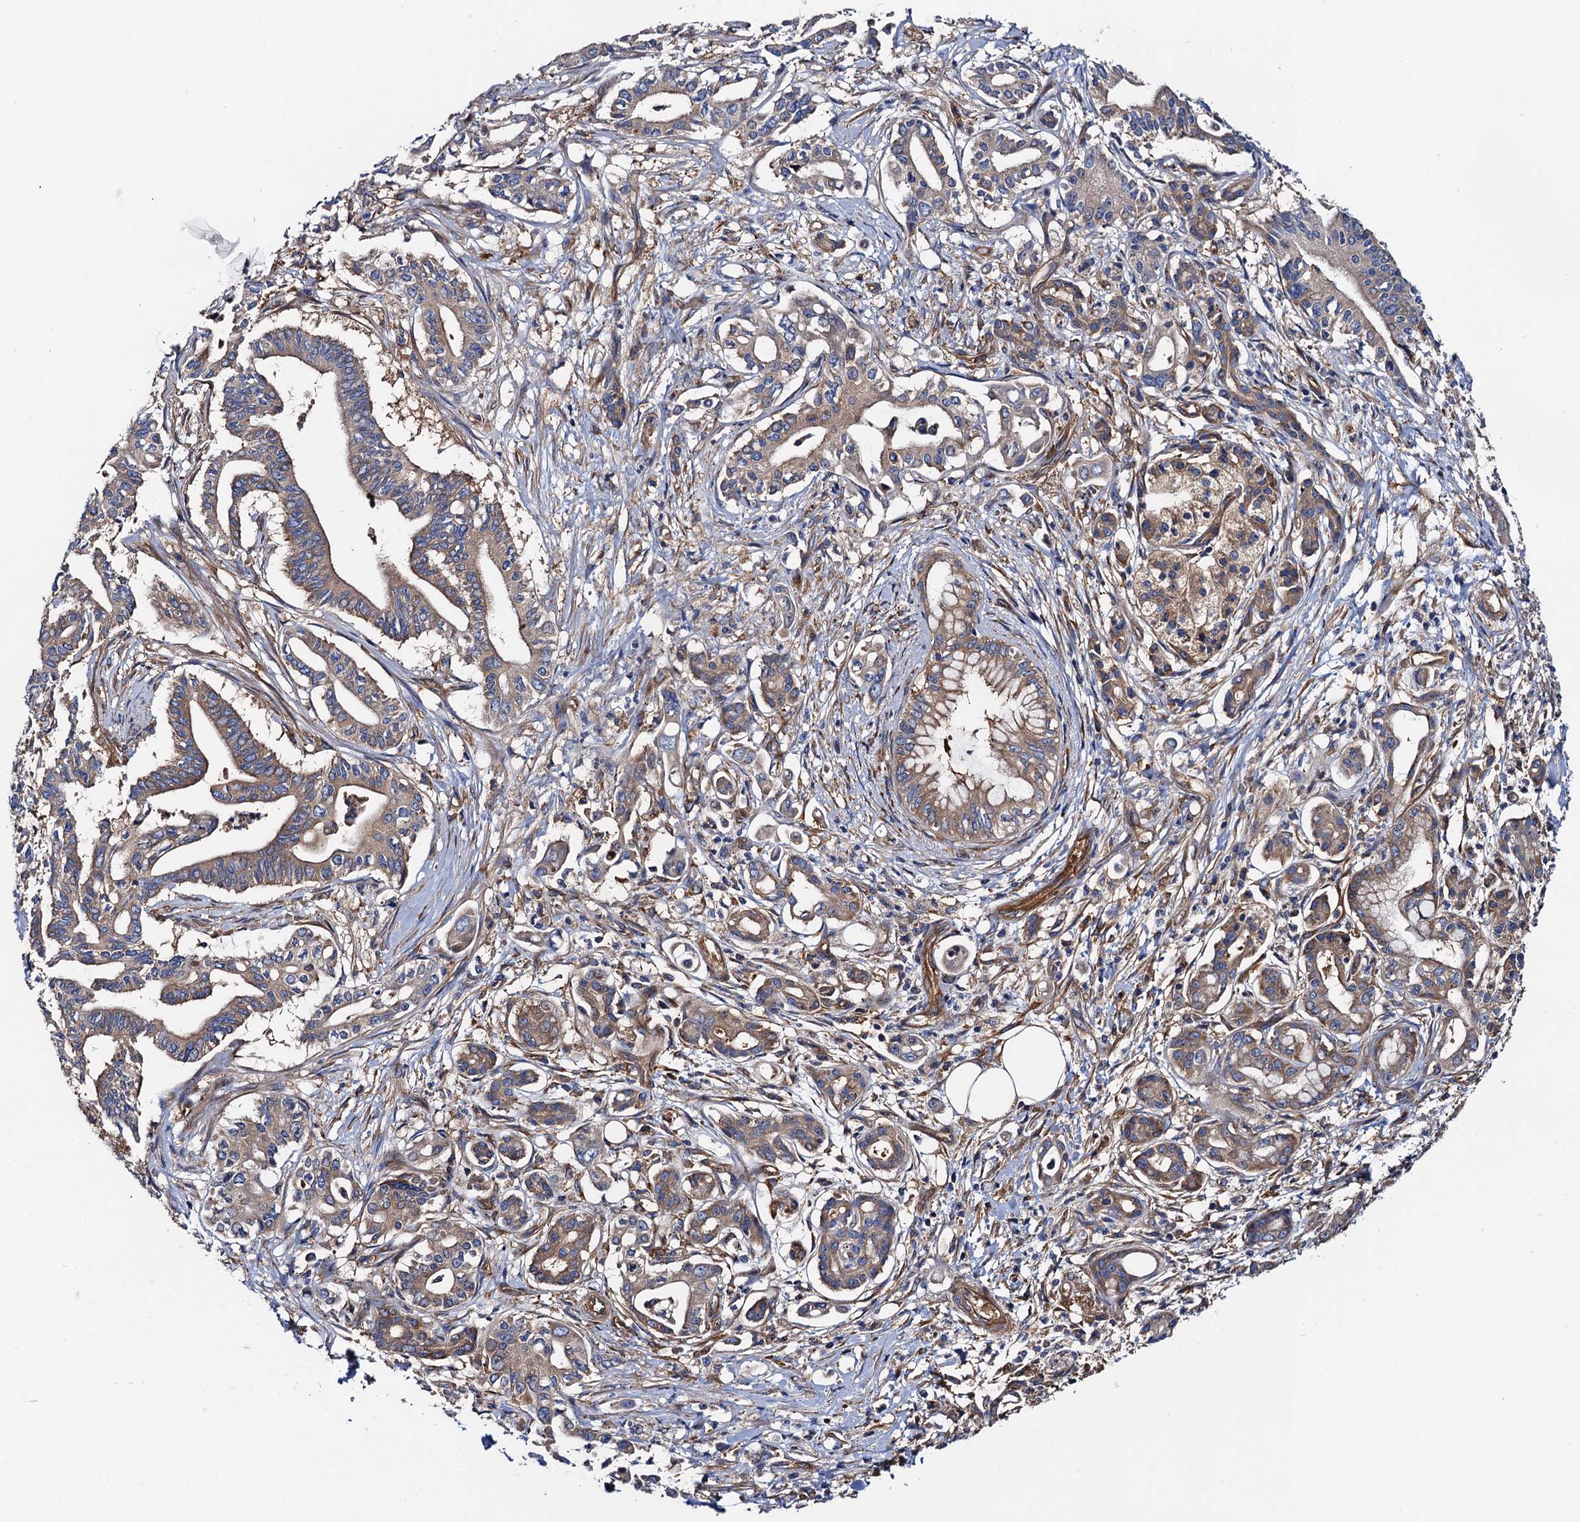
{"staining": {"intensity": "weak", "quantity": ">75%", "location": "cytoplasmic/membranous"}, "tissue": "pancreatic cancer", "cell_type": "Tumor cells", "image_type": "cancer", "snomed": [{"axis": "morphology", "description": "Adenocarcinoma, NOS"}, {"axis": "topography", "description": "Pancreas"}], "caption": "Immunohistochemistry (IHC) (DAB) staining of human pancreatic cancer demonstrates weak cytoplasmic/membranous protein positivity in about >75% of tumor cells. Using DAB (brown) and hematoxylin (blue) stains, captured at high magnification using brightfield microscopy.", "gene": "MRPL48", "patient": {"sex": "female", "age": 77}}